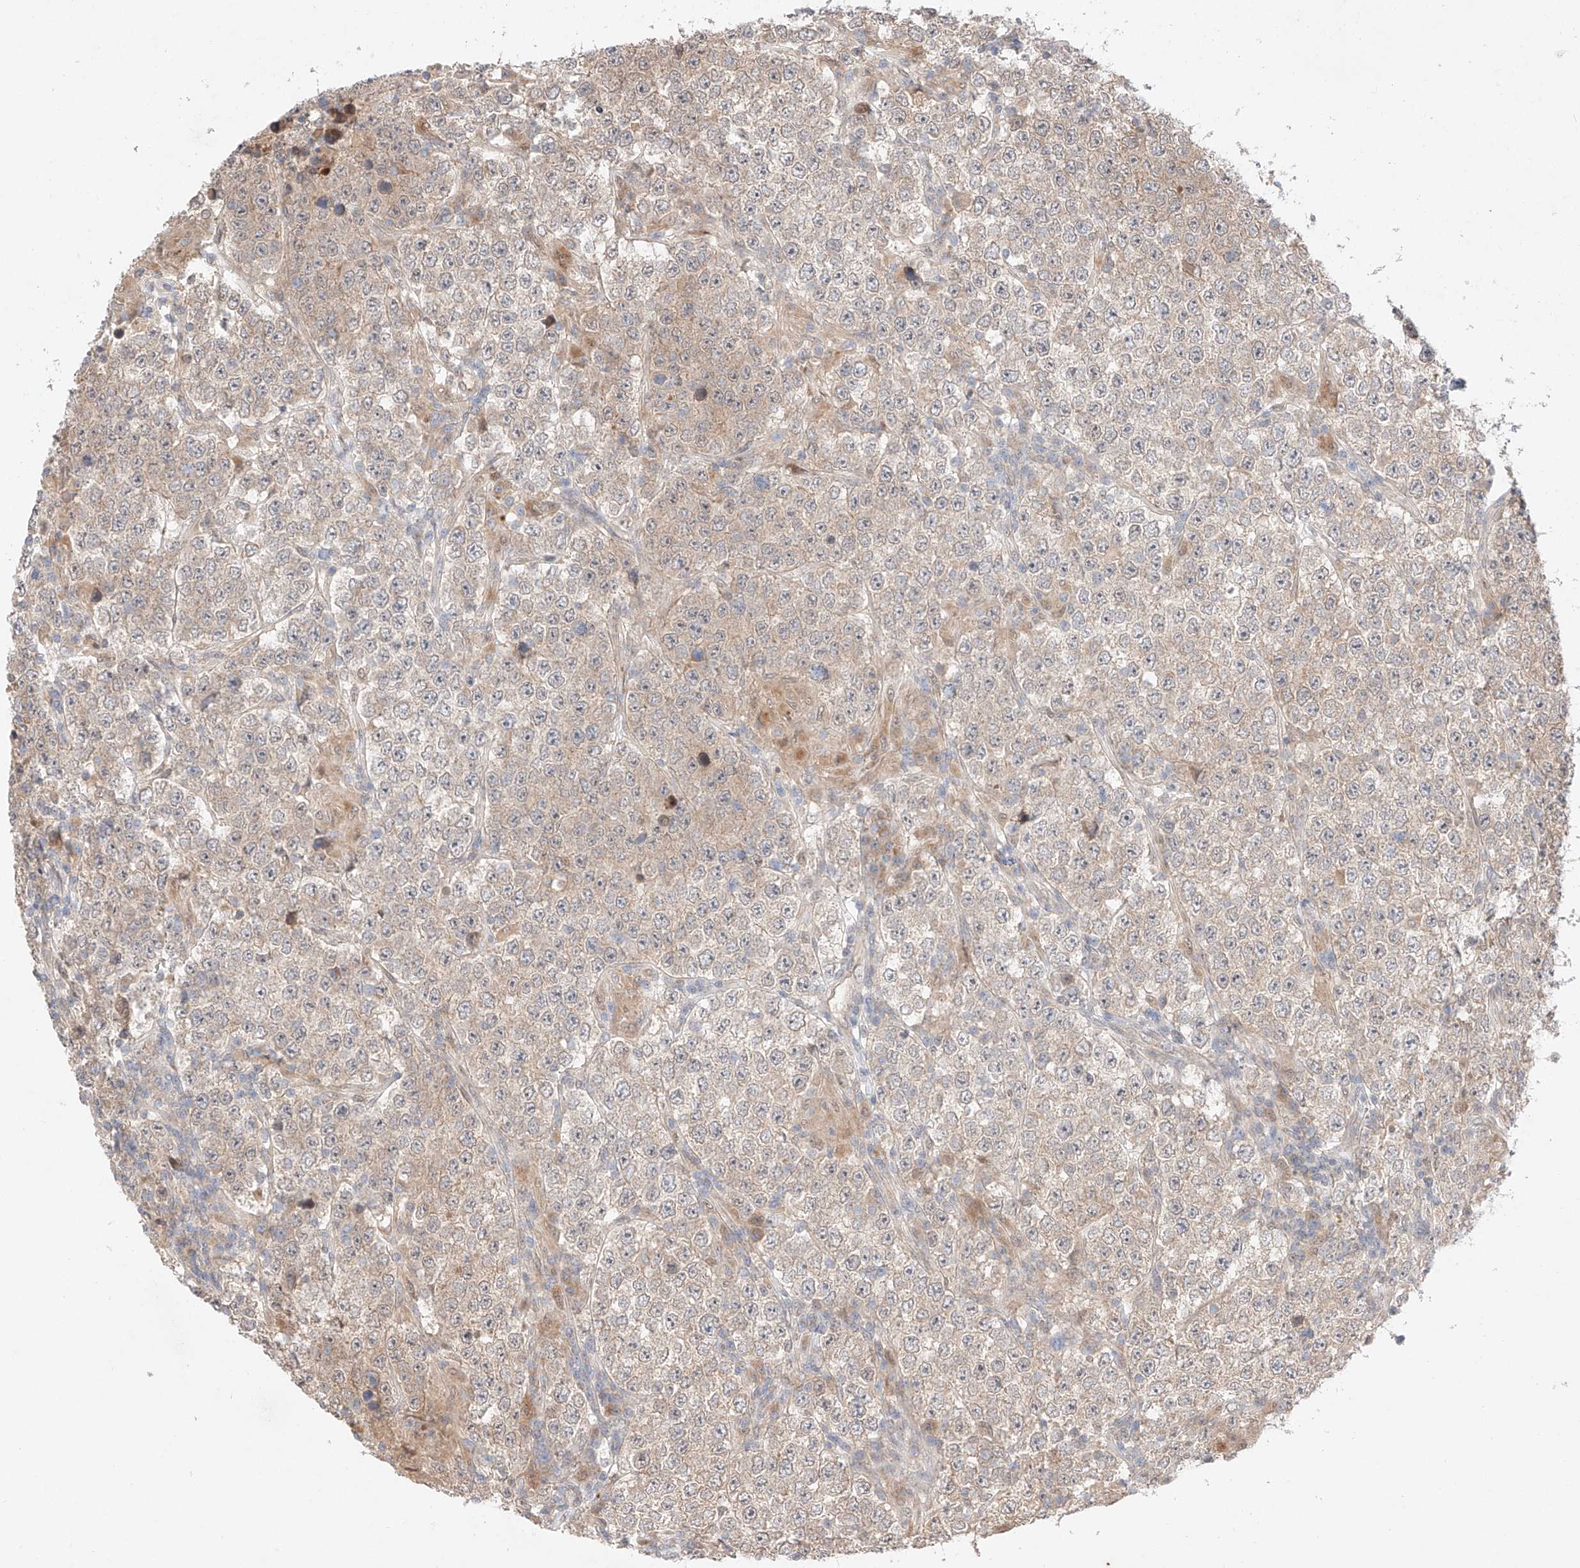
{"staining": {"intensity": "weak", "quantity": "25%-75%", "location": "cytoplasmic/membranous"}, "tissue": "testis cancer", "cell_type": "Tumor cells", "image_type": "cancer", "snomed": [{"axis": "morphology", "description": "Normal tissue, NOS"}, {"axis": "morphology", "description": "Urothelial carcinoma, High grade"}, {"axis": "morphology", "description": "Seminoma, NOS"}, {"axis": "morphology", "description": "Carcinoma, Embryonal, NOS"}, {"axis": "topography", "description": "Urinary bladder"}, {"axis": "topography", "description": "Testis"}], "caption": "Approximately 25%-75% of tumor cells in human testis cancer exhibit weak cytoplasmic/membranous protein positivity as visualized by brown immunohistochemical staining.", "gene": "GCNT1", "patient": {"sex": "male", "age": 41}}